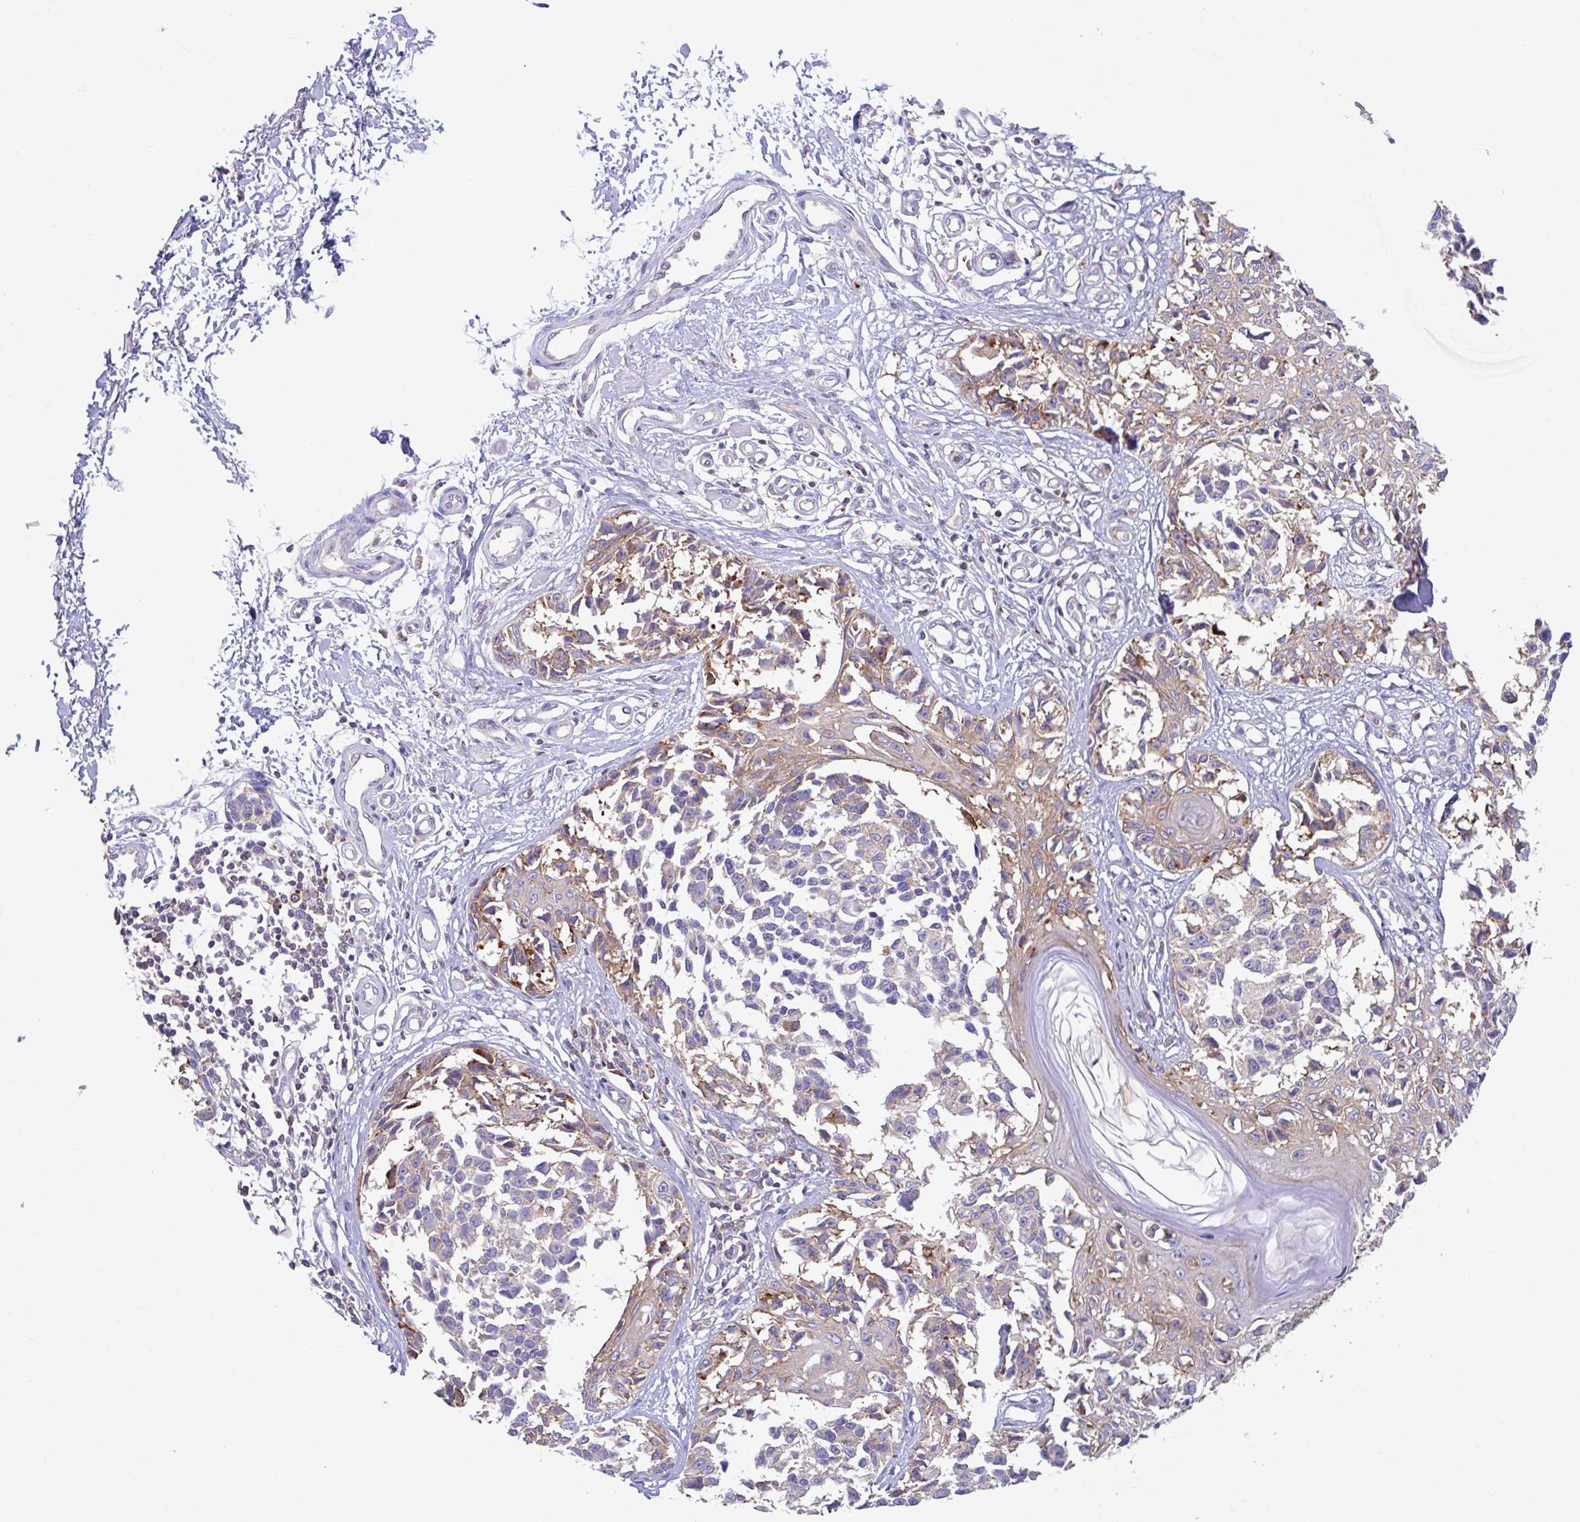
{"staining": {"intensity": "weak", "quantity": "25%-75%", "location": "cytoplasmic/membranous"}, "tissue": "melanoma", "cell_type": "Tumor cells", "image_type": "cancer", "snomed": [{"axis": "morphology", "description": "Malignant melanoma, NOS"}, {"axis": "topography", "description": "Skin"}], "caption": "Tumor cells demonstrate low levels of weak cytoplasmic/membranous expression in about 25%-75% of cells in human malignant melanoma. (Brightfield microscopy of DAB IHC at high magnification).", "gene": "YARS2", "patient": {"sex": "male", "age": 73}}